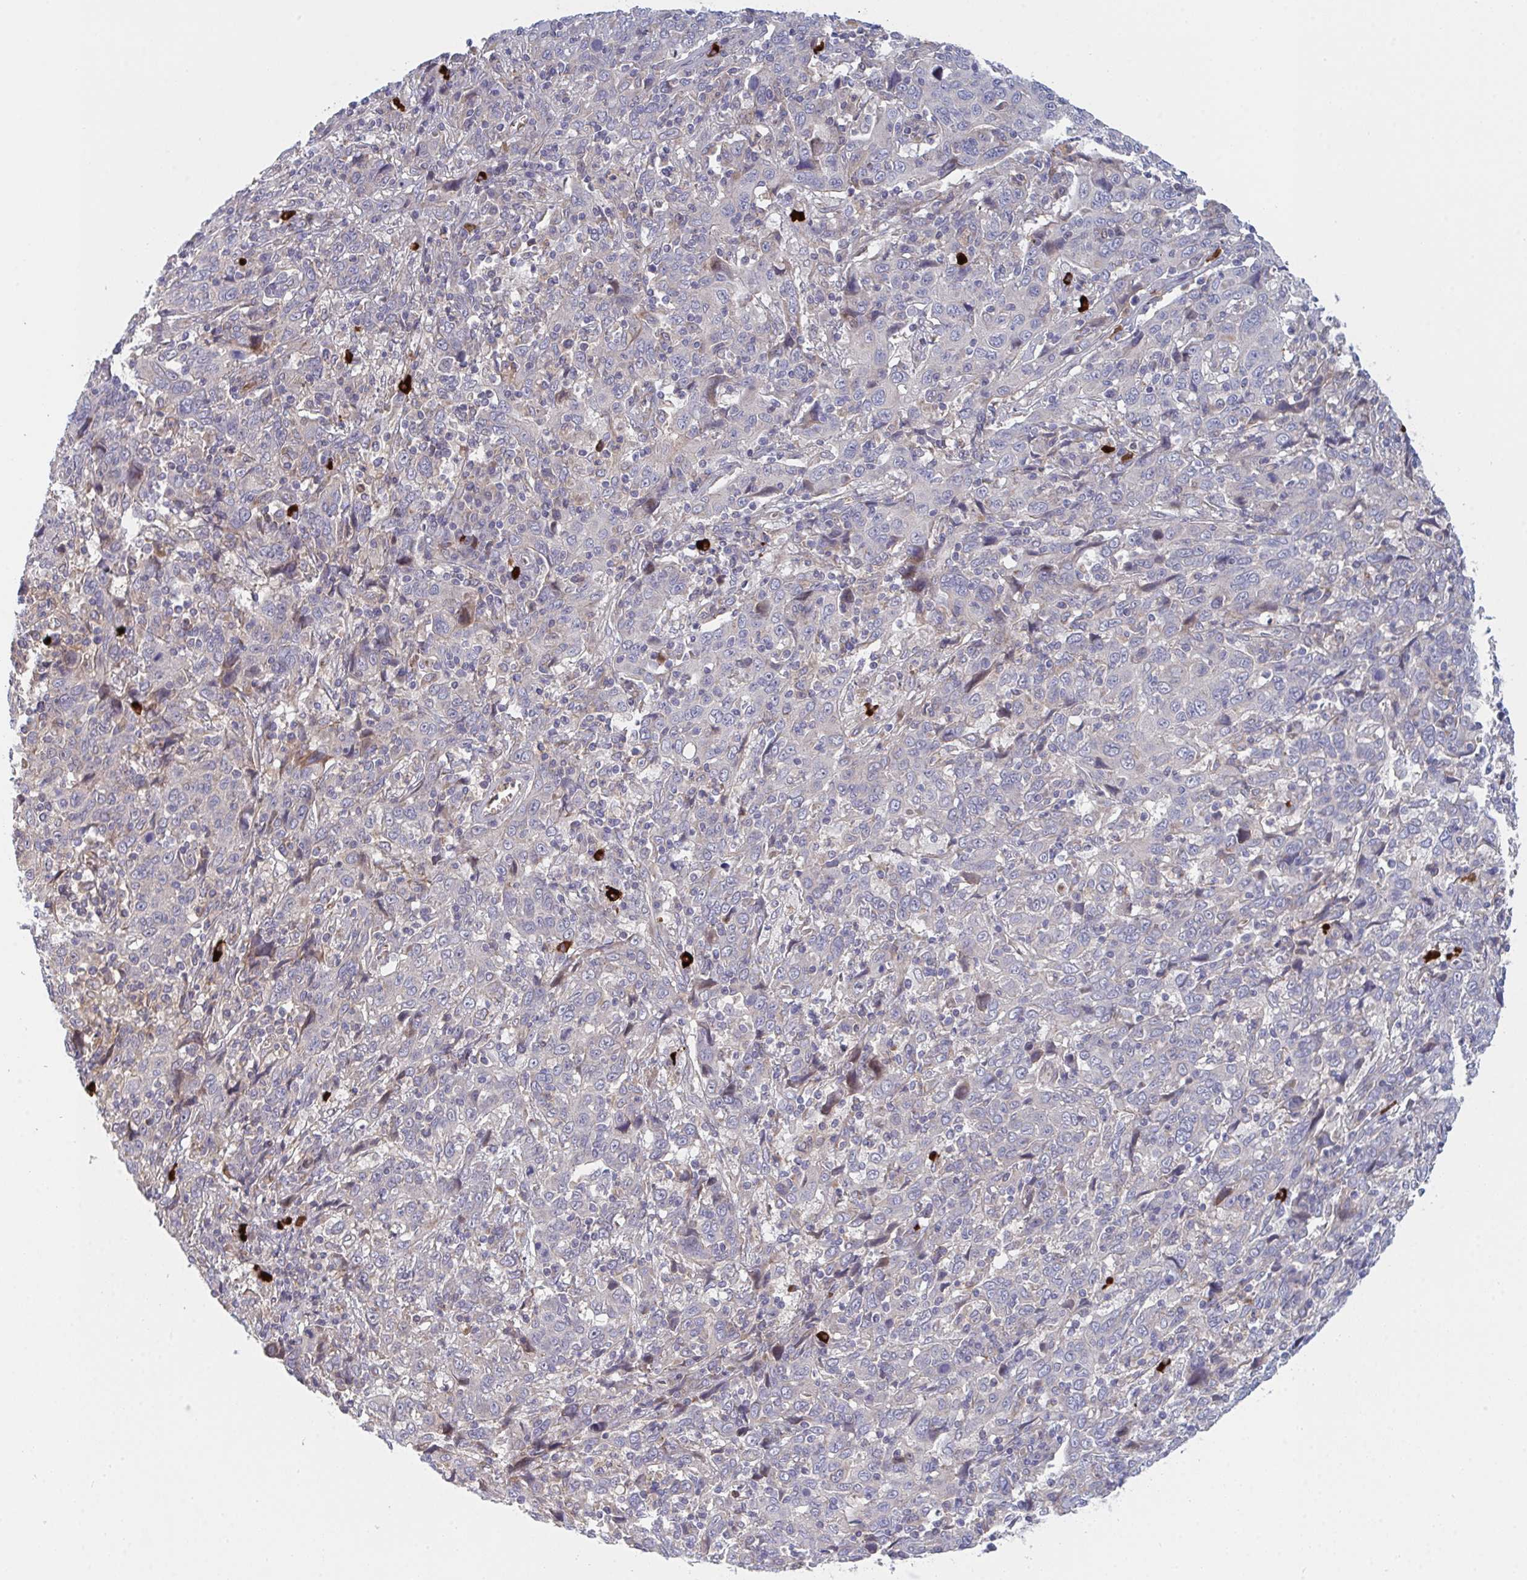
{"staining": {"intensity": "negative", "quantity": "none", "location": "none"}, "tissue": "cervical cancer", "cell_type": "Tumor cells", "image_type": "cancer", "snomed": [{"axis": "morphology", "description": "Squamous cell carcinoma, NOS"}, {"axis": "topography", "description": "Cervix"}], "caption": "Tumor cells show no significant expression in cervical squamous cell carcinoma.", "gene": "TNFSF4", "patient": {"sex": "female", "age": 46}}